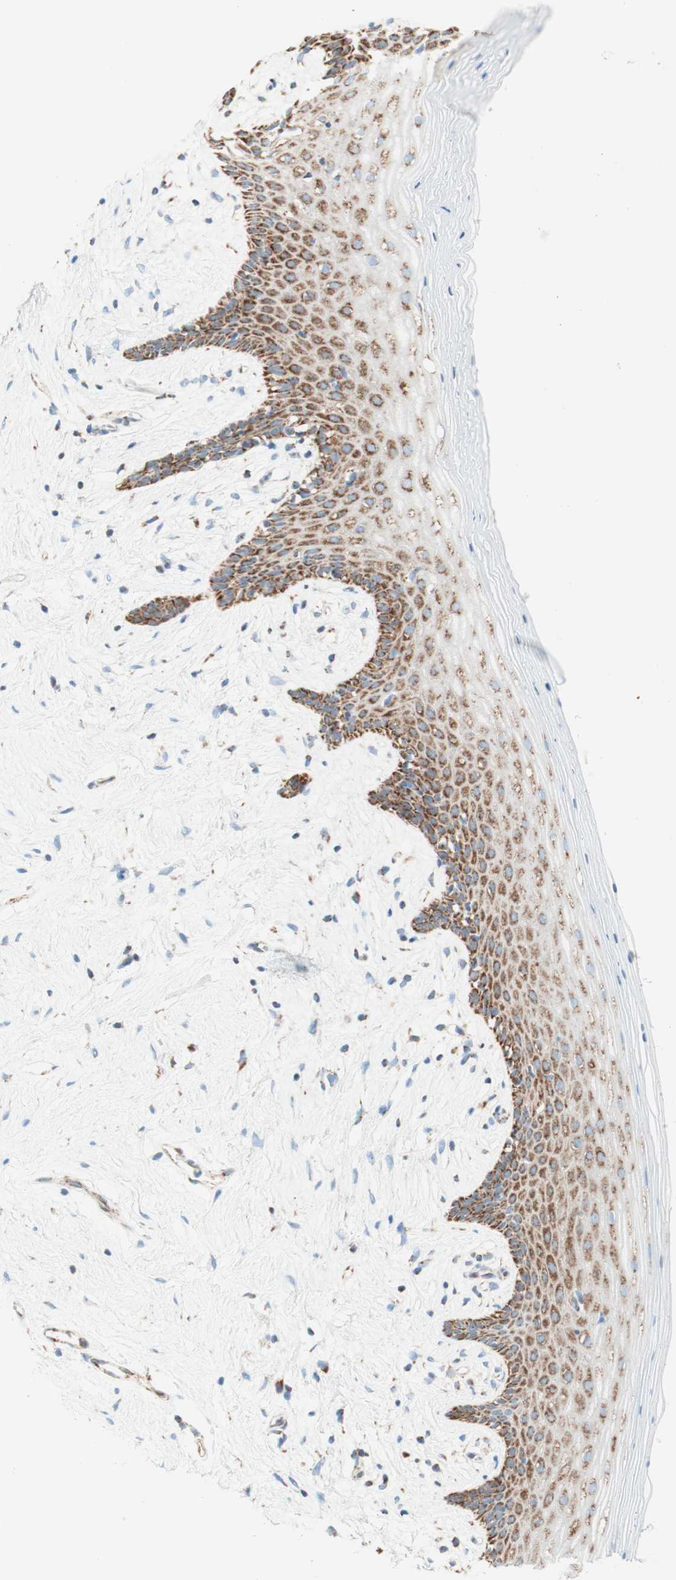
{"staining": {"intensity": "strong", "quantity": "25%-75%", "location": "cytoplasmic/membranous"}, "tissue": "vagina", "cell_type": "Squamous epithelial cells", "image_type": "normal", "snomed": [{"axis": "morphology", "description": "Normal tissue, NOS"}, {"axis": "topography", "description": "Vagina"}], "caption": "An immunohistochemistry image of unremarkable tissue is shown. Protein staining in brown labels strong cytoplasmic/membranous positivity in vagina within squamous epithelial cells.", "gene": "TOMM20", "patient": {"sex": "female", "age": 44}}